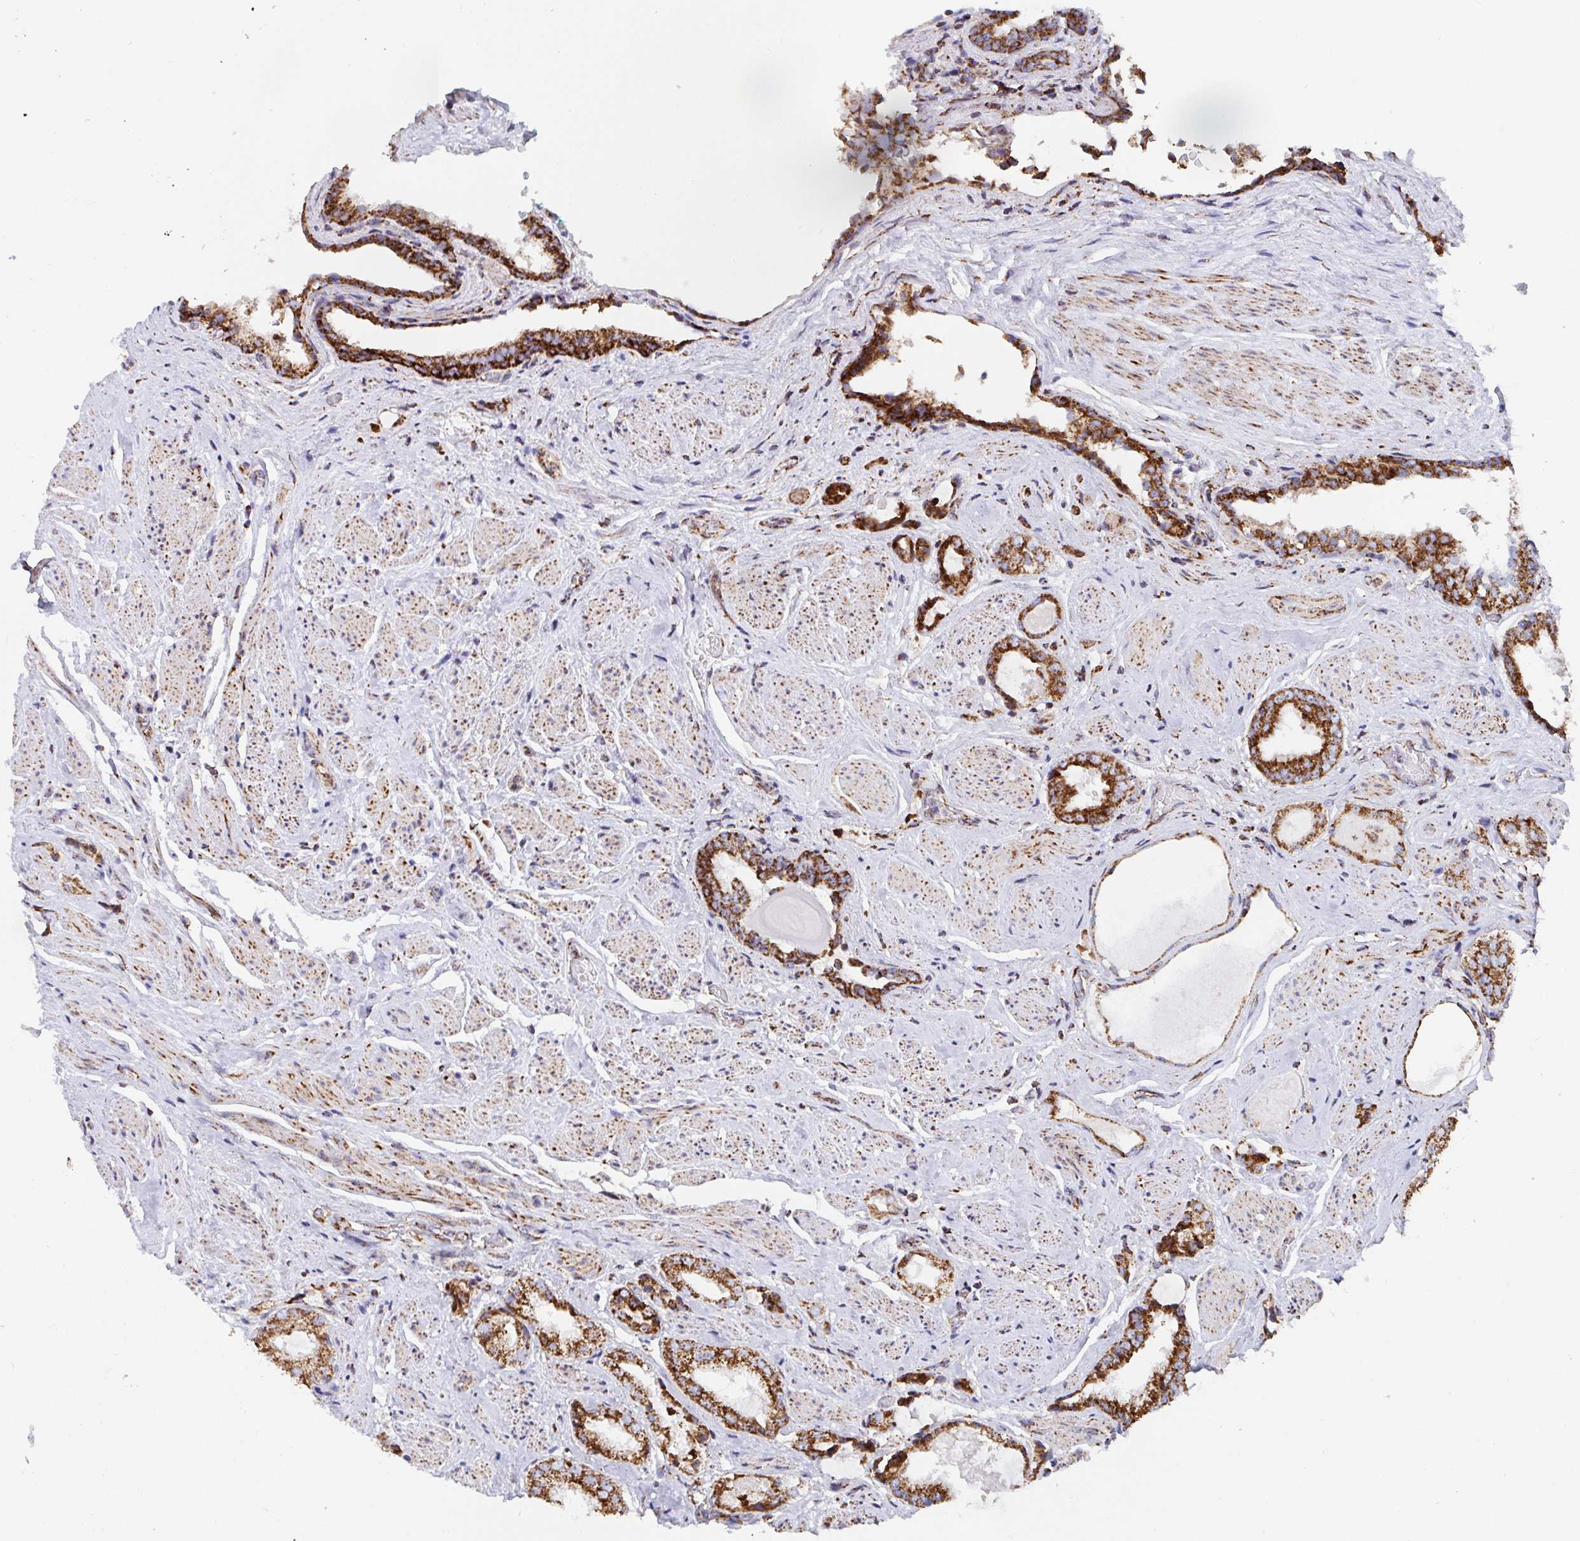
{"staining": {"intensity": "strong", "quantity": ">75%", "location": "cytoplasmic/membranous"}, "tissue": "prostate cancer", "cell_type": "Tumor cells", "image_type": "cancer", "snomed": [{"axis": "morphology", "description": "Adenocarcinoma, High grade"}, {"axis": "topography", "description": "Prostate"}], "caption": "Strong cytoplasmic/membranous protein staining is identified in approximately >75% of tumor cells in prostate cancer. The staining was performed using DAB to visualize the protein expression in brown, while the nuclei were stained in blue with hematoxylin (Magnification: 20x).", "gene": "ATP5MJ", "patient": {"sex": "male", "age": 65}}